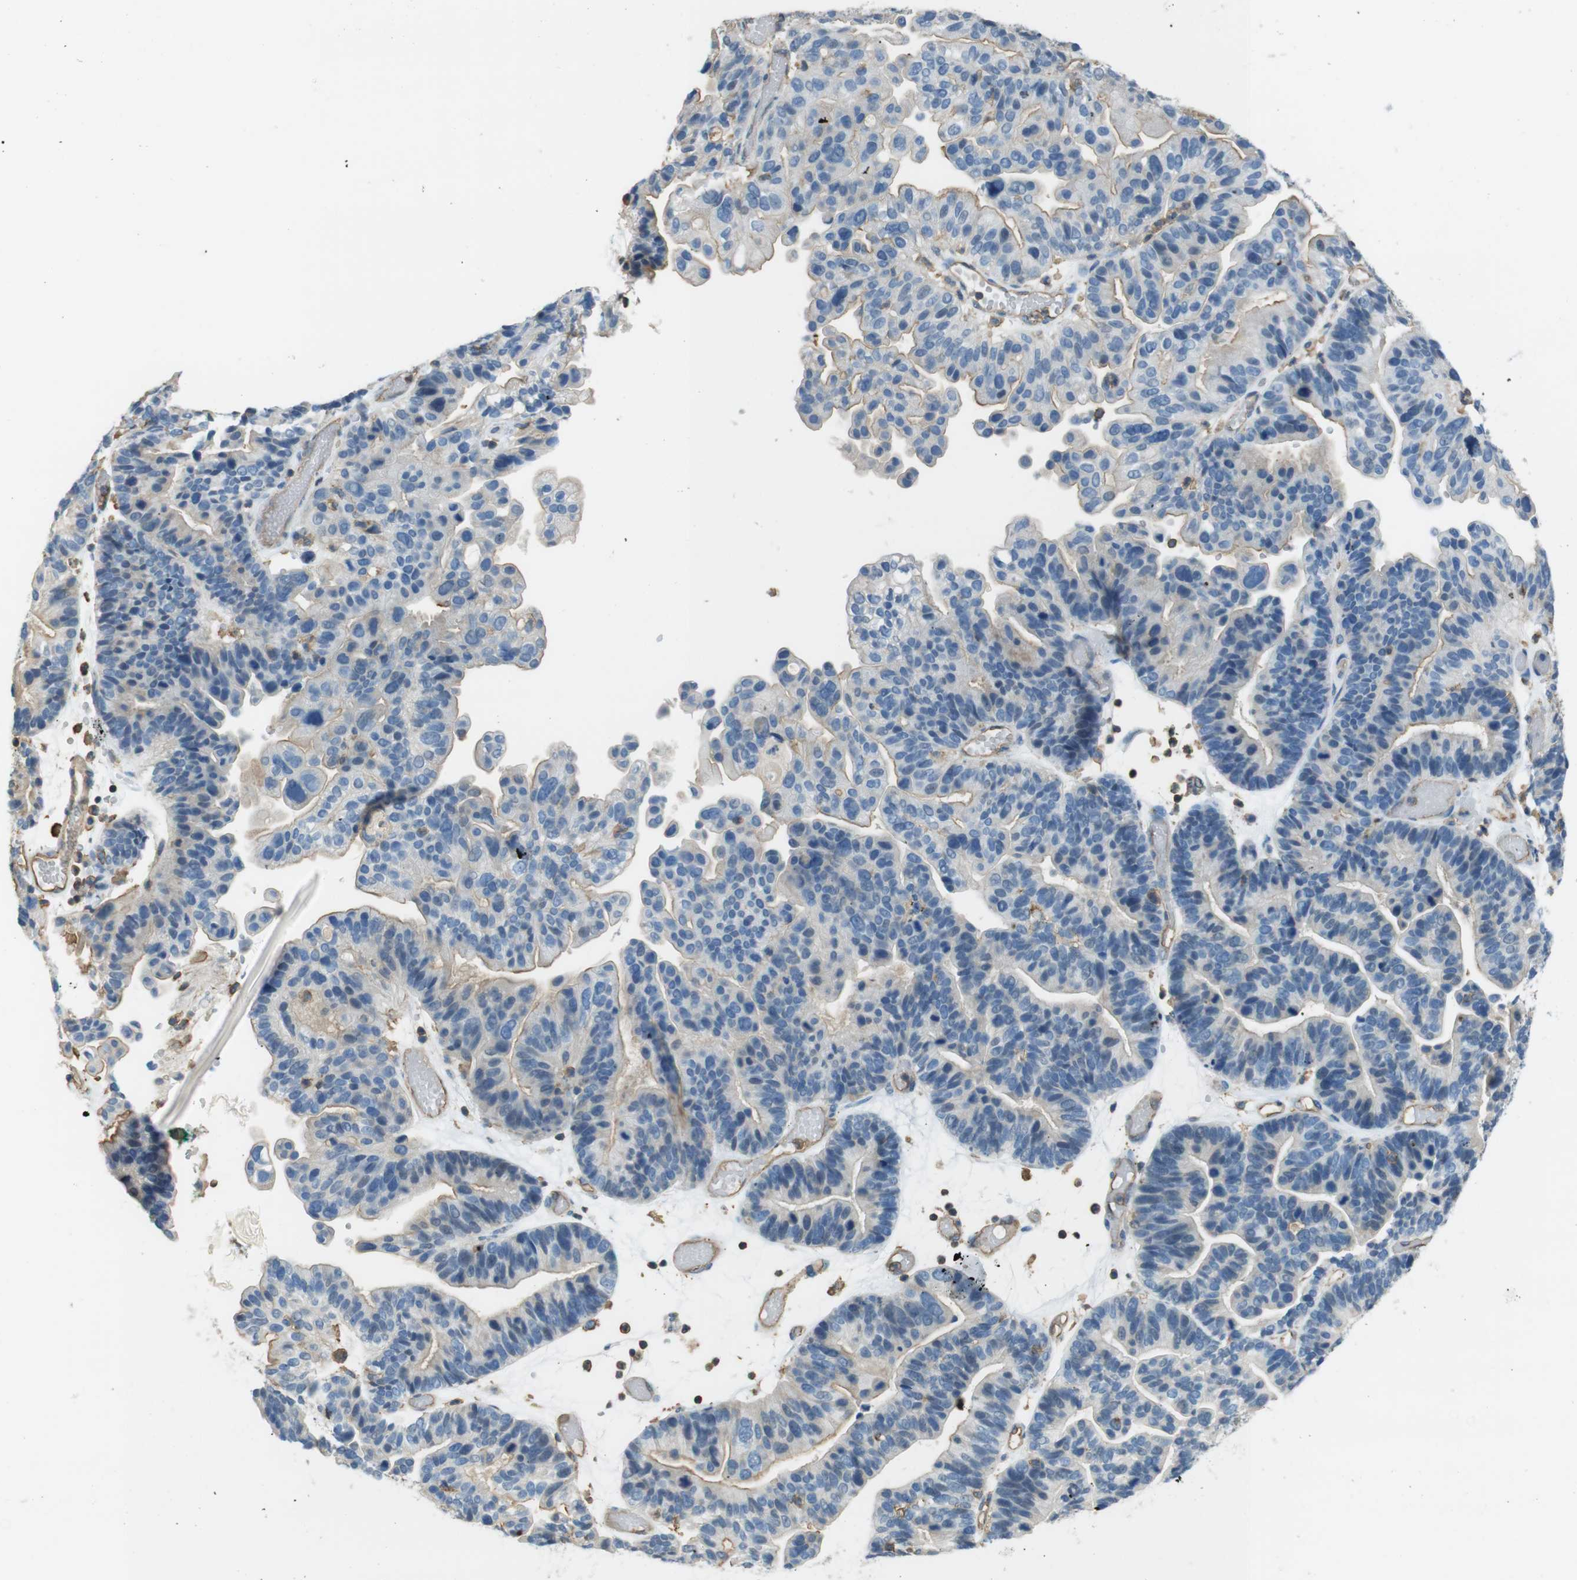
{"staining": {"intensity": "weak", "quantity": ">75%", "location": "cytoplasmic/membranous"}, "tissue": "ovarian cancer", "cell_type": "Tumor cells", "image_type": "cancer", "snomed": [{"axis": "morphology", "description": "Cystadenocarcinoma, serous, NOS"}, {"axis": "topography", "description": "Ovary"}], "caption": "An image of serous cystadenocarcinoma (ovarian) stained for a protein reveals weak cytoplasmic/membranous brown staining in tumor cells.", "gene": "FCAR", "patient": {"sex": "female", "age": 56}}